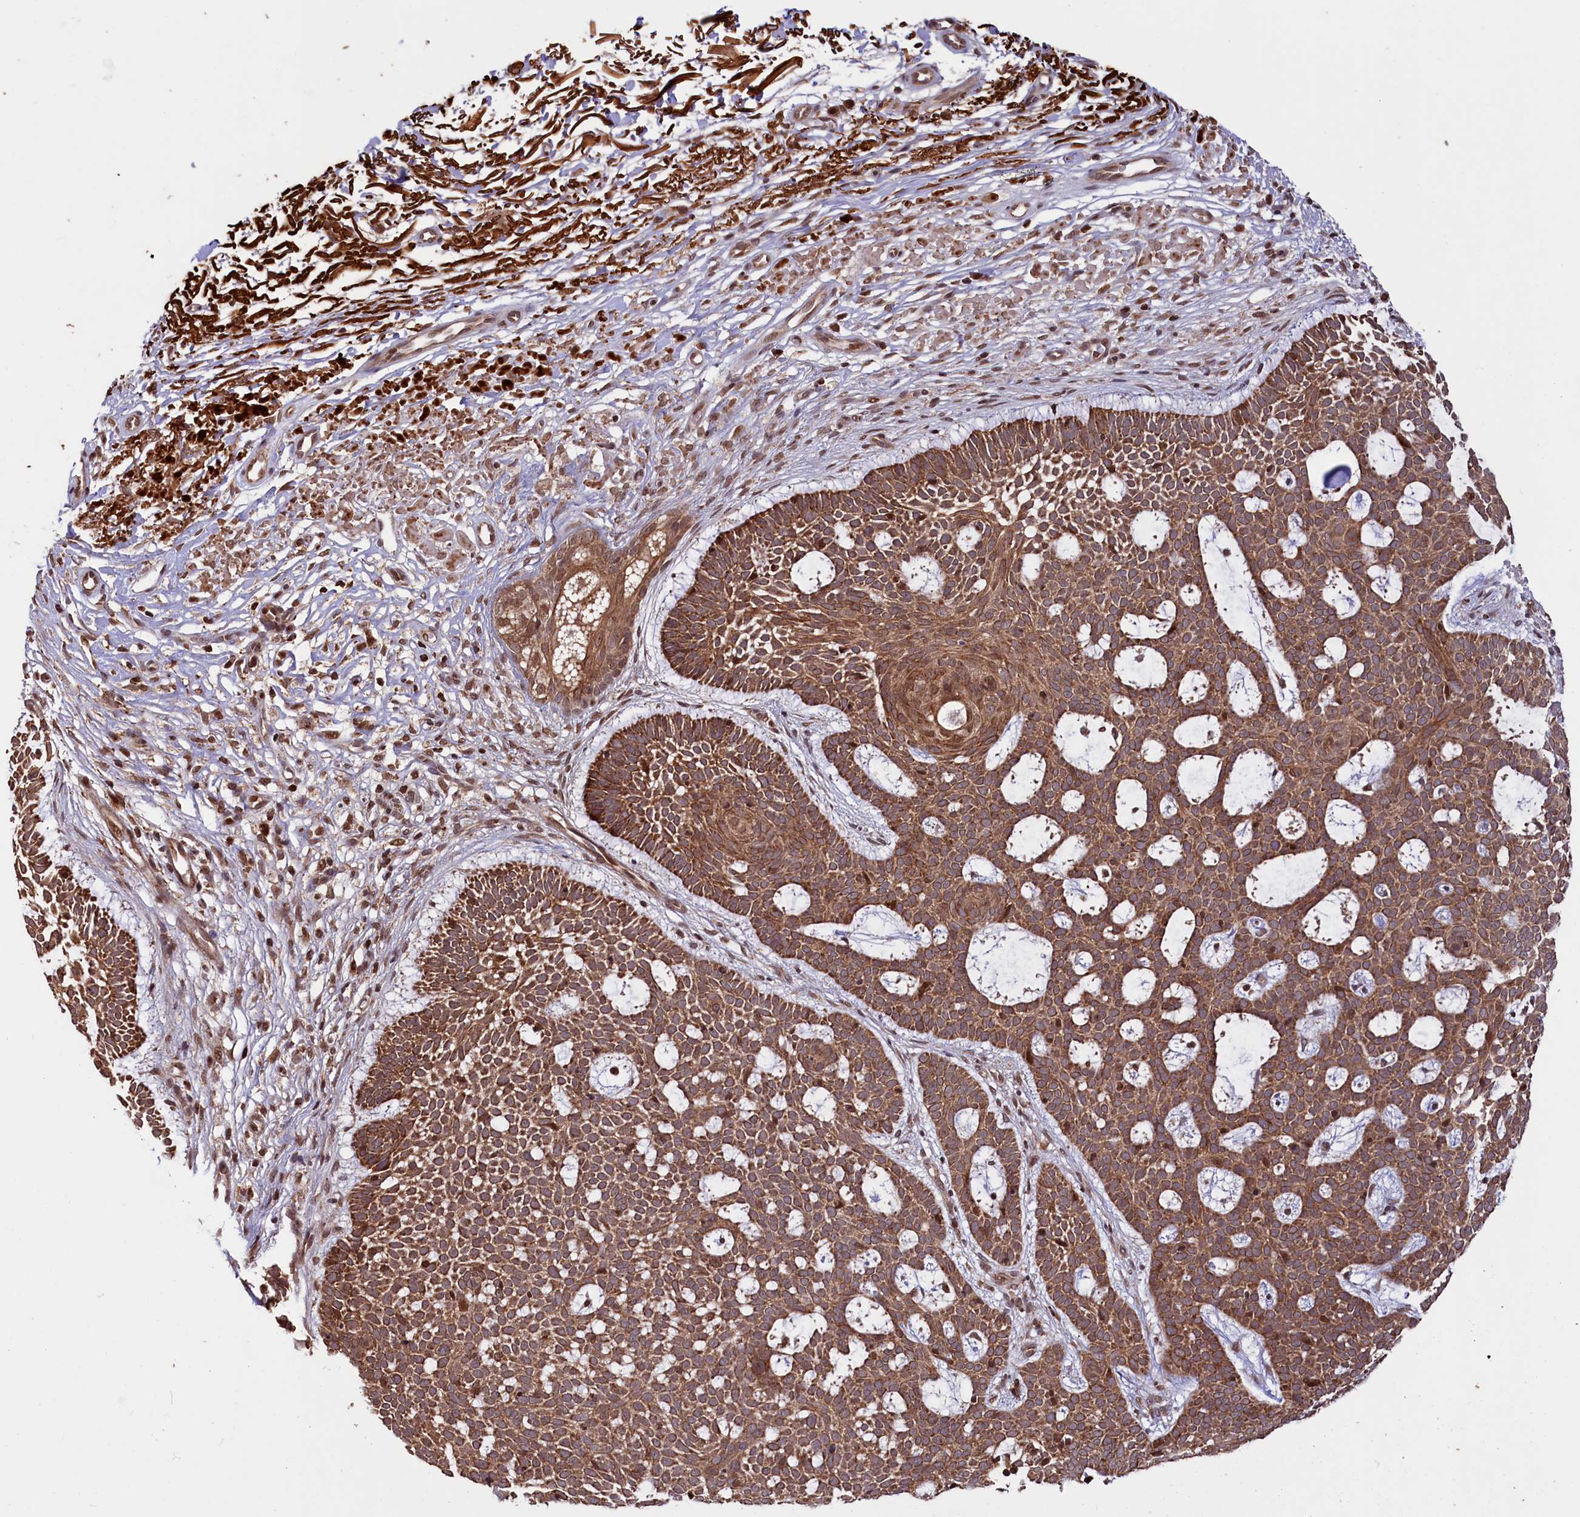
{"staining": {"intensity": "moderate", "quantity": ">75%", "location": "cytoplasmic/membranous"}, "tissue": "skin cancer", "cell_type": "Tumor cells", "image_type": "cancer", "snomed": [{"axis": "morphology", "description": "Basal cell carcinoma"}, {"axis": "topography", "description": "Skin"}], "caption": "The immunohistochemical stain highlights moderate cytoplasmic/membranous expression in tumor cells of skin cancer tissue.", "gene": "PHC3", "patient": {"sex": "male", "age": 85}}